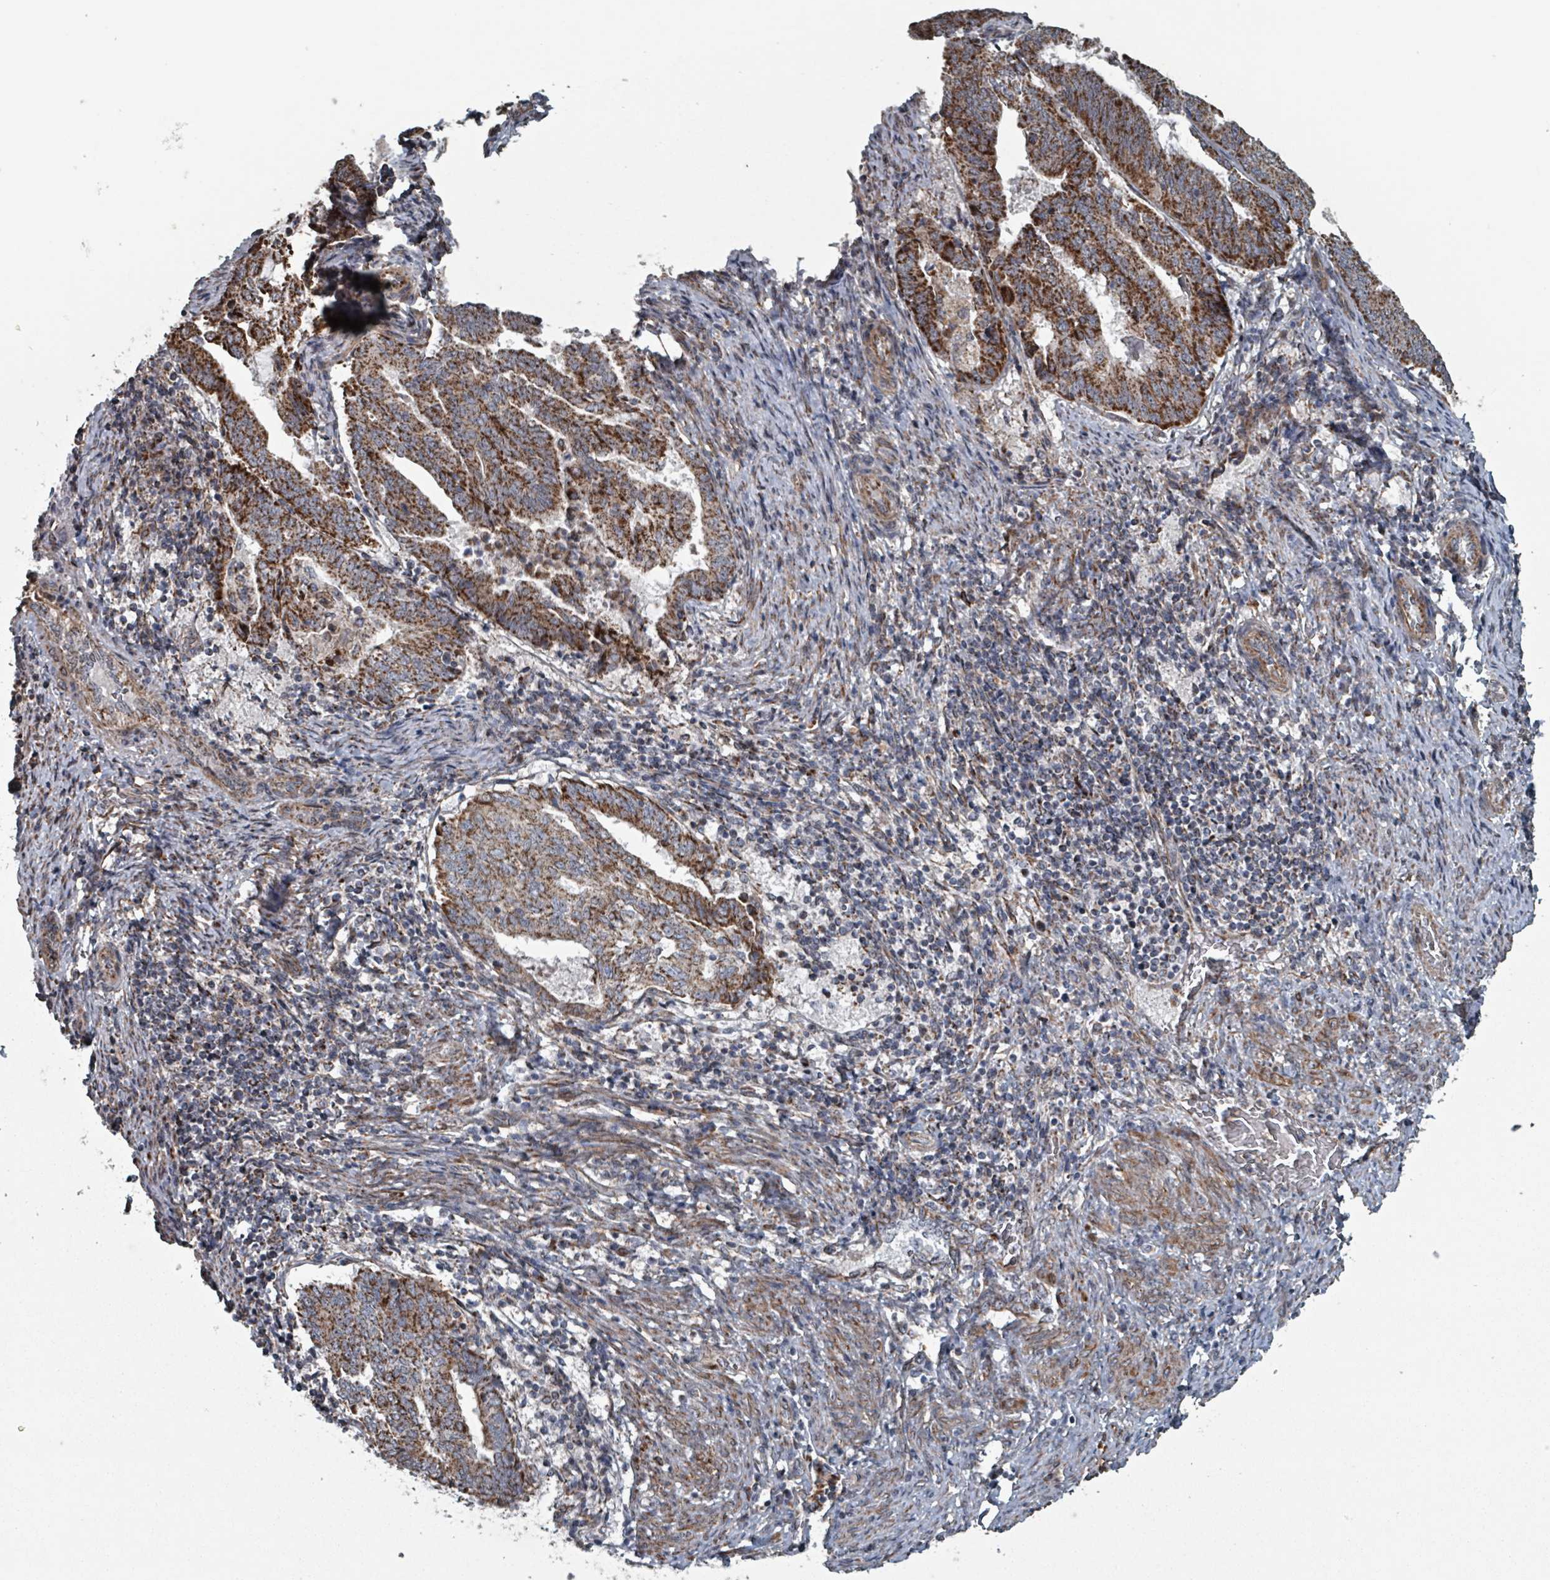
{"staining": {"intensity": "strong", "quantity": ">75%", "location": "cytoplasmic/membranous"}, "tissue": "endometrial cancer", "cell_type": "Tumor cells", "image_type": "cancer", "snomed": [{"axis": "morphology", "description": "Adenocarcinoma, NOS"}, {"axis": "topography", "description": "Endometrium"}], "caption": "This histopathology image demonstrates IHC staining of adenocarcinoma (endometrial), with high strong cytoplasmic/membranous staining in about >75% of tumor cells.", "gene": "MRPL4", "patient": {"sex": "female", "age": 80}}